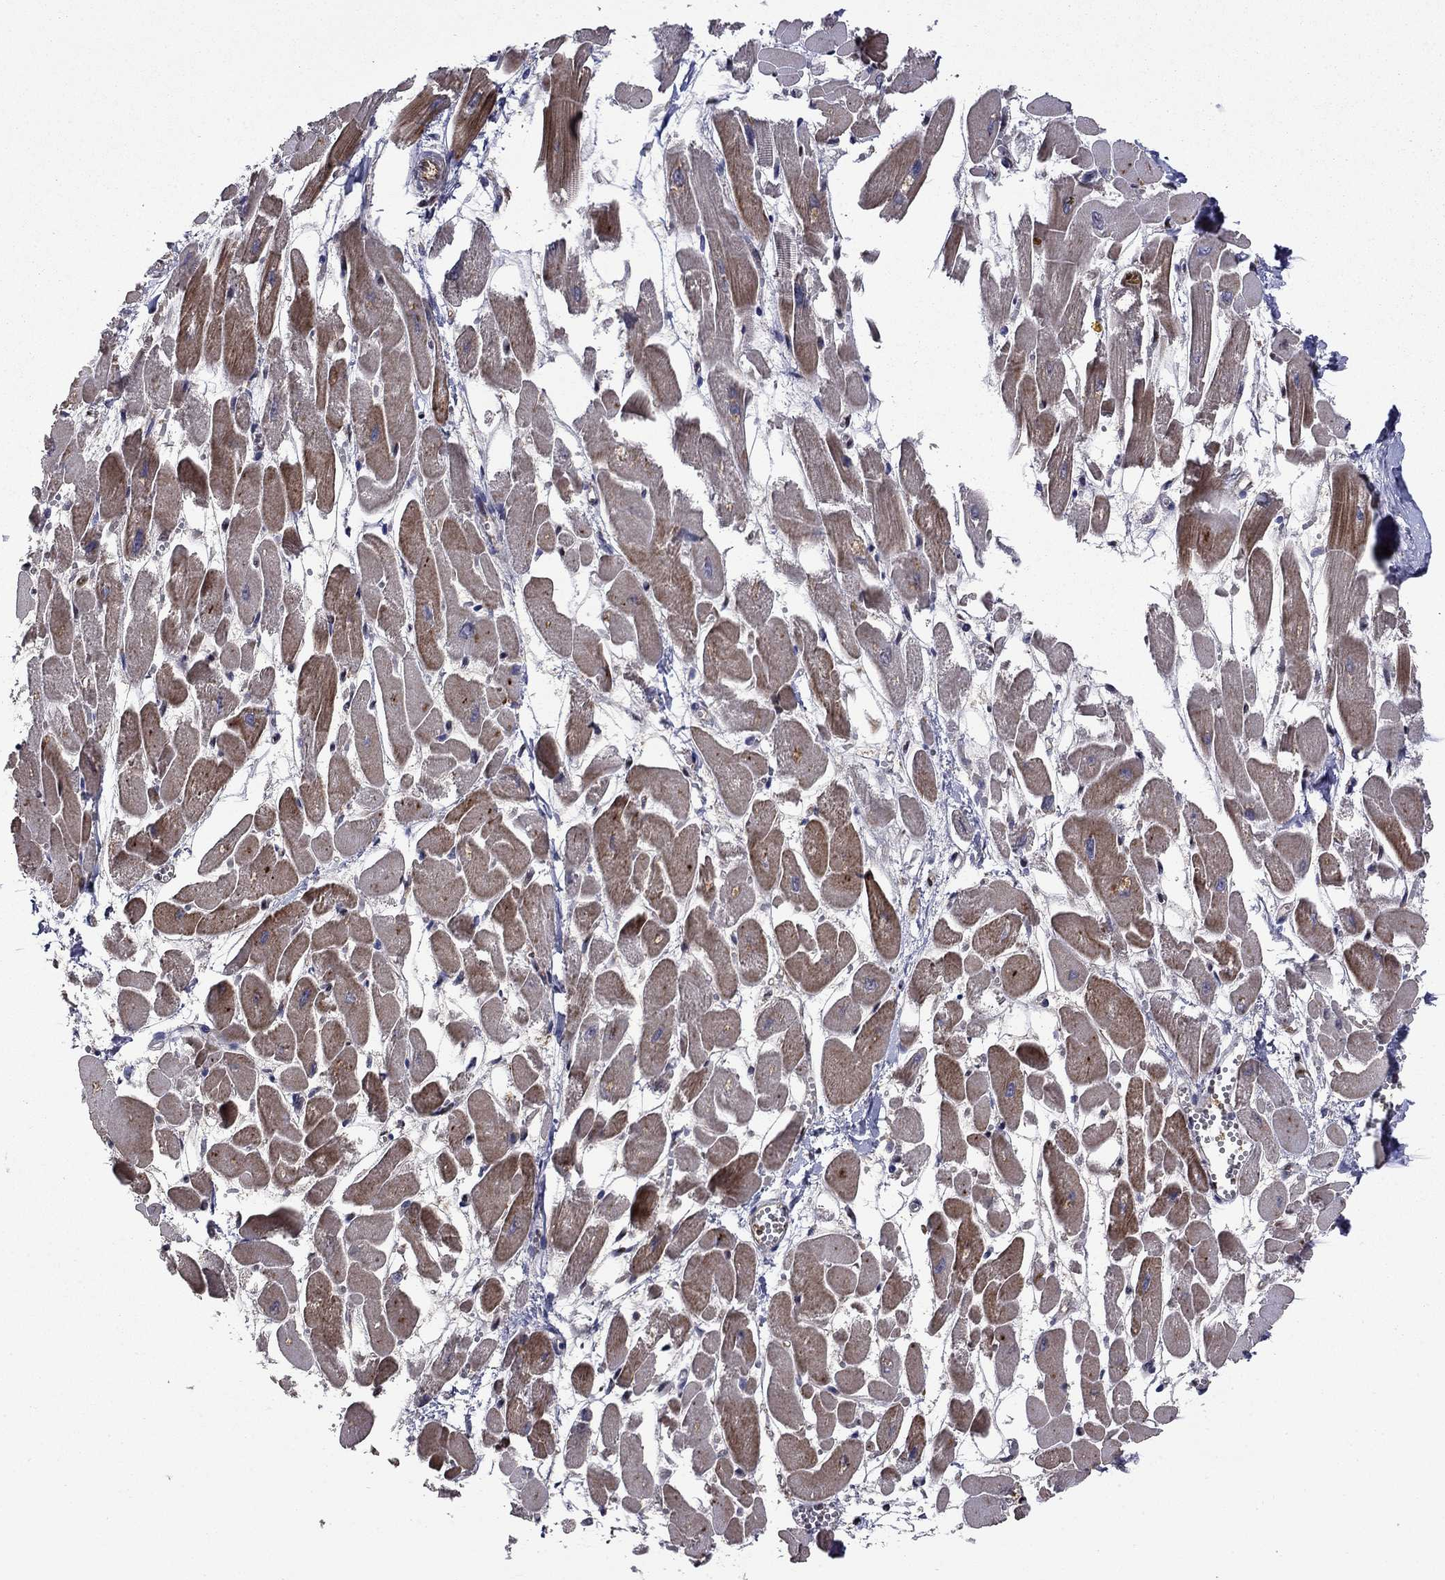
{"staining": {"intensity": "moderate", "quantity": "25%-75%", "location": "cytoplasmic/membranous"}, "tissue": "heart muscle", "cell_type": "Cardiomyocytes", "image_type": "normal", "snomed": [{"axis": "morphology", "description": "Normal tissue, NOS"}, {"axis": "topography", "description": "Heart"}], "caption": "The immunohistochemical stain labels moderate cytoplasmic/membranous expression in cardiomyocytes of unremarkable heart muscle.", "gene": "APPBP2", "patient": {"sex": "female", "age": 52}}